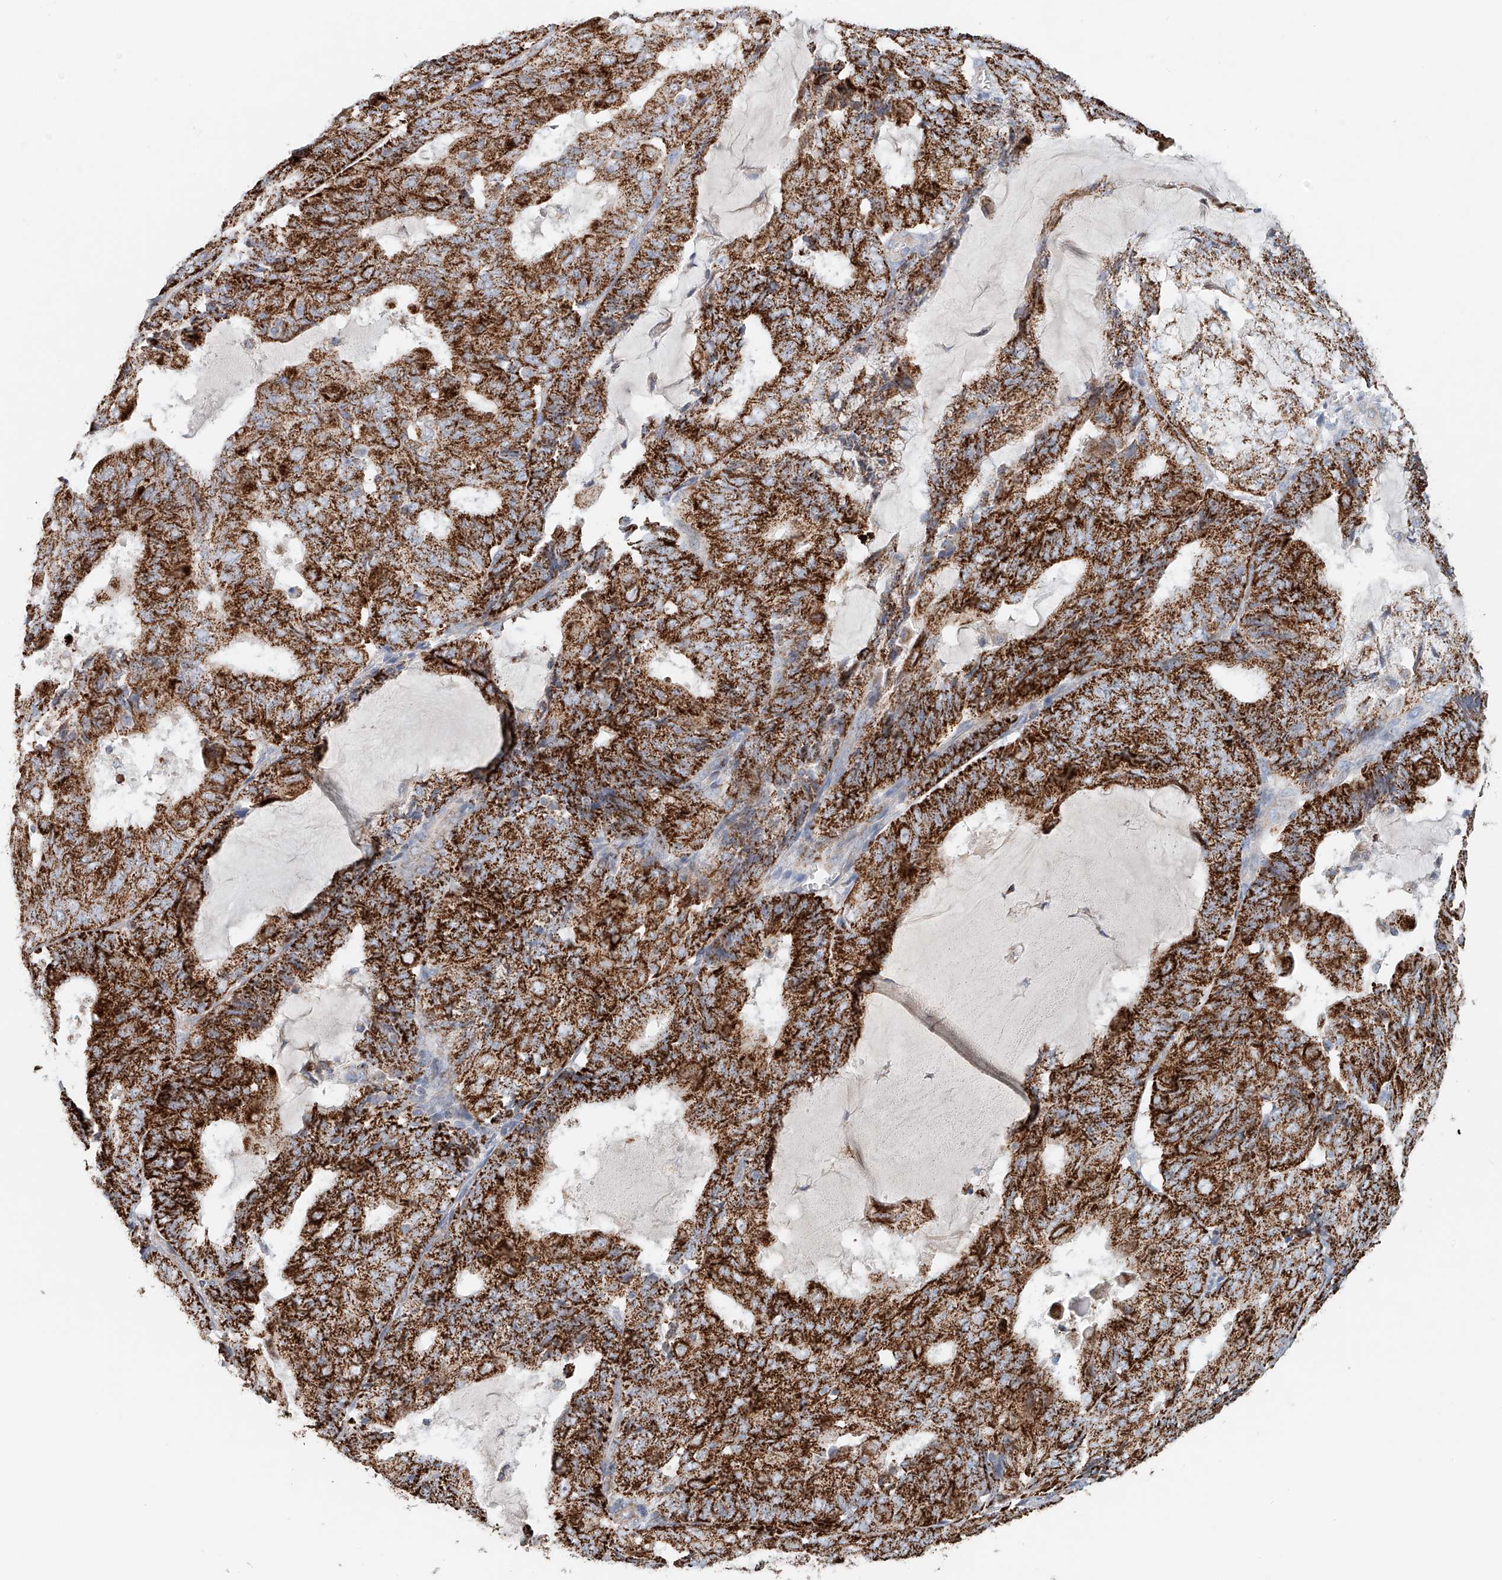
{"staining": {"intensity": "strong", "quantity": ">75%", "location": "cytoplasmic/membranous"}, "tissue": "endometrial cancer", "cell_type": "Tumor cells", "image_type": "cancer", "snomed": [{"axis": "morphology", "description": "Adenocarcinoma, NOS"}, {"axis": "topography", "description": "Endometrium"}], "caption": "A high amount of strong cytoplasmic/membranous expression is appreciated in about >75% of tumor cells in endometrial adenocarcinoma tissue.", "gene": "CARD10", "patient": {"sex": "female", "age": 81}}